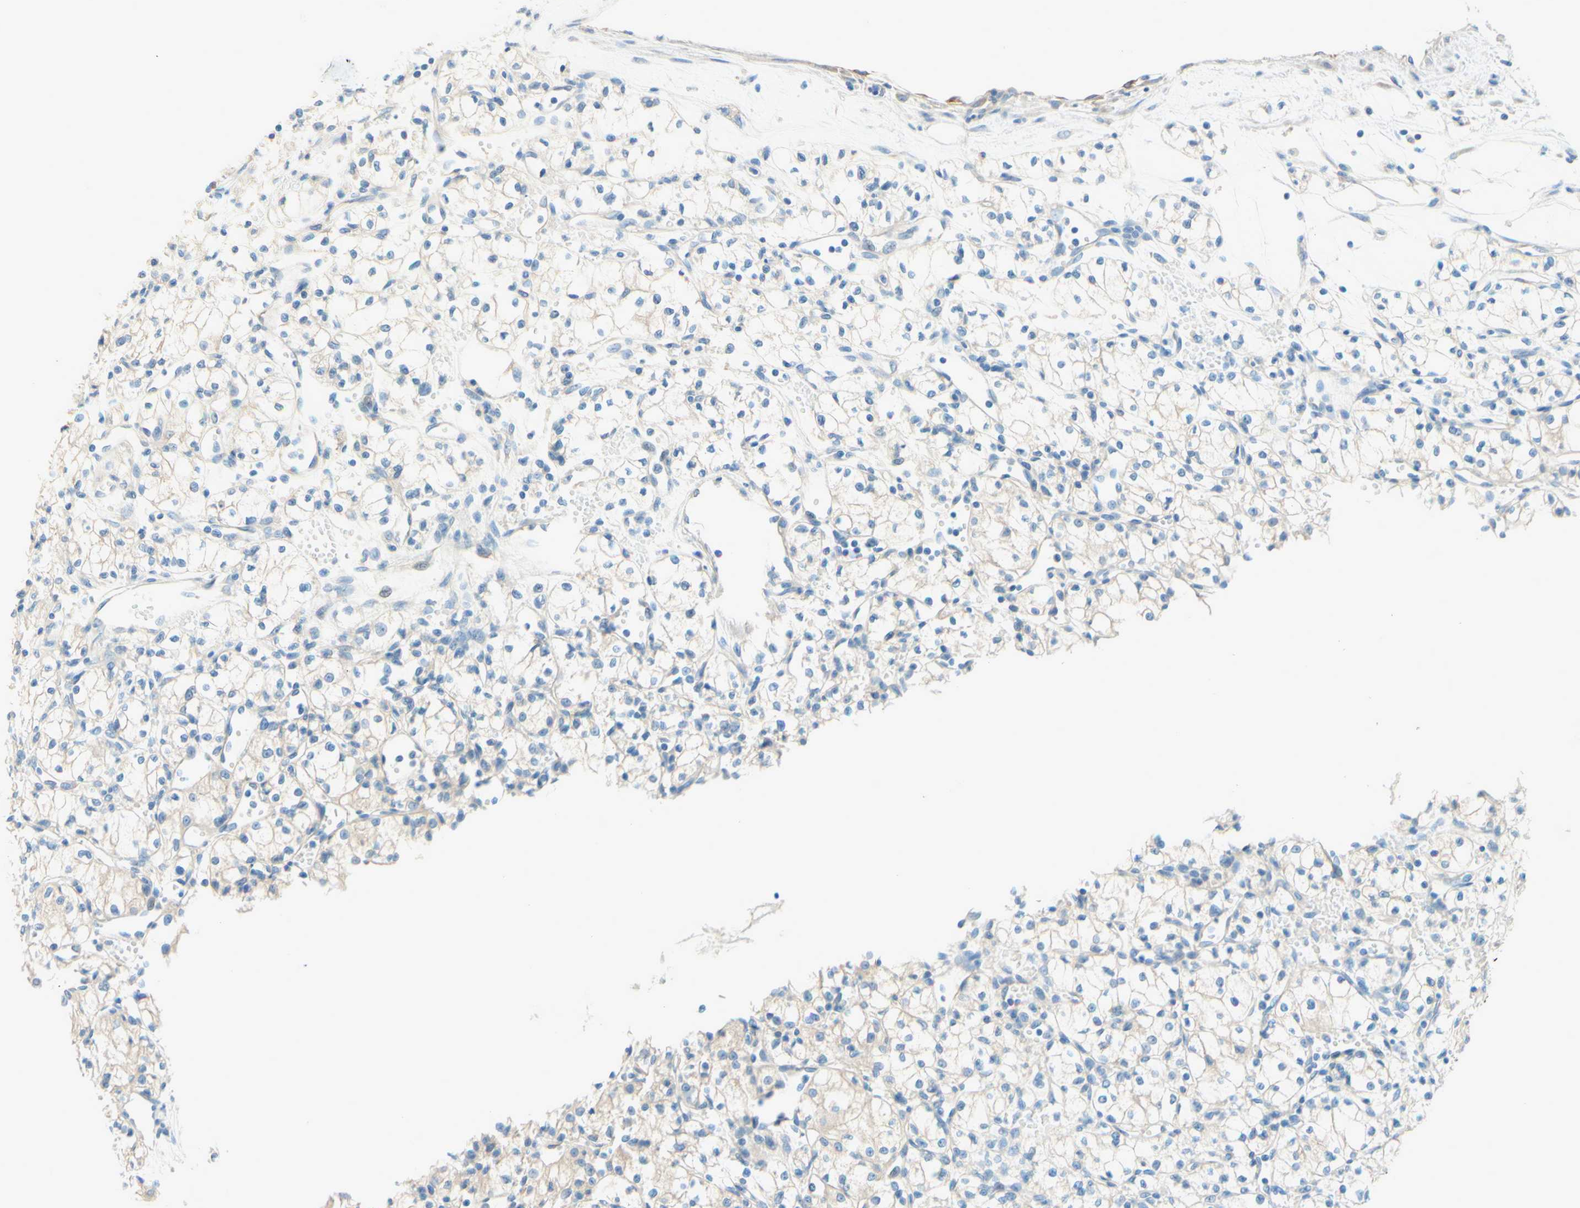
{"staining": {"intensity": "negative", "quantity": "none", "location": "none"}, "tissue": "renal cancer", "cell_type": "Tumor cells", "image_type": "cancer", "snomed": [{"axis": "morphology", "description": "Normal tissue, NOS"}, {"axis": "morphology", "description": "Adenocarcinoma, NOS"}, {"axis": "topography", "description": "Kidney"}], "caption": "The image displays no staining of tumor cells in renal cancer (adenocarcinoma).", "gene": "PASD1", "patient": {"sex": "male", "age": 59}}